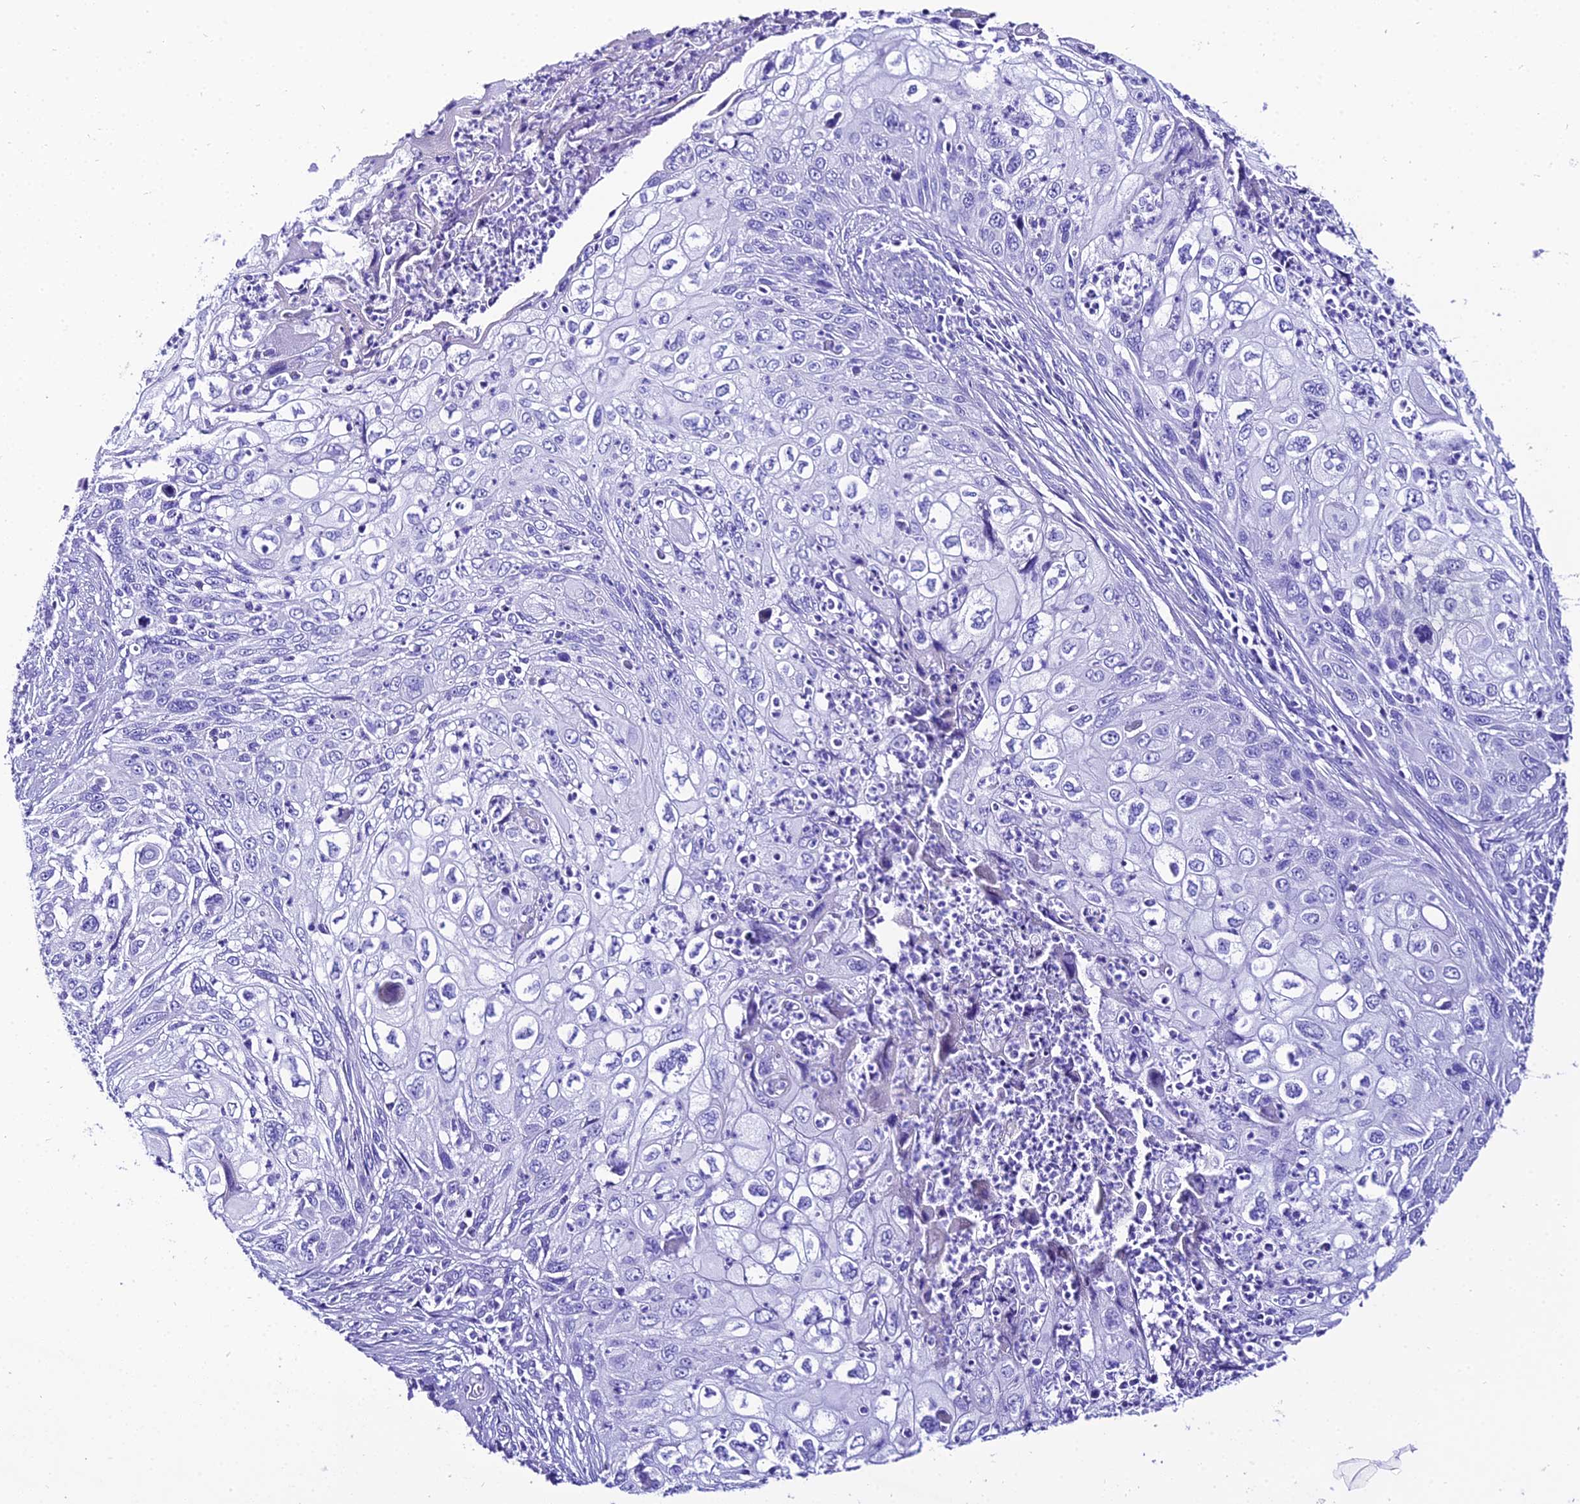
{"staining": {"intensity": "negative", "quantity": "none", "location": "none"}, "tissue": "cervical cancer", "cell_type": "Tumor cells", "image_type": "cancer", "snomed": [{"axis": "morphology", "description": "Squamous cell carcinoma, NOS"}, {"axis": "topography", "description": "Cervix"}], "caption": "High magnification brightfield microscopy of cervical squamous cell carcinoma stained with DAB (3,3'-diaminobenzidine) (brown) and counterstained with hematoxylin (blue): tumor cells show no significant staining. (DAB immunohistochemistry (IHC) with hematoxylin counter stain).", "gene": "TRMT44", "patient": {"sex": "female", "age": 70}}